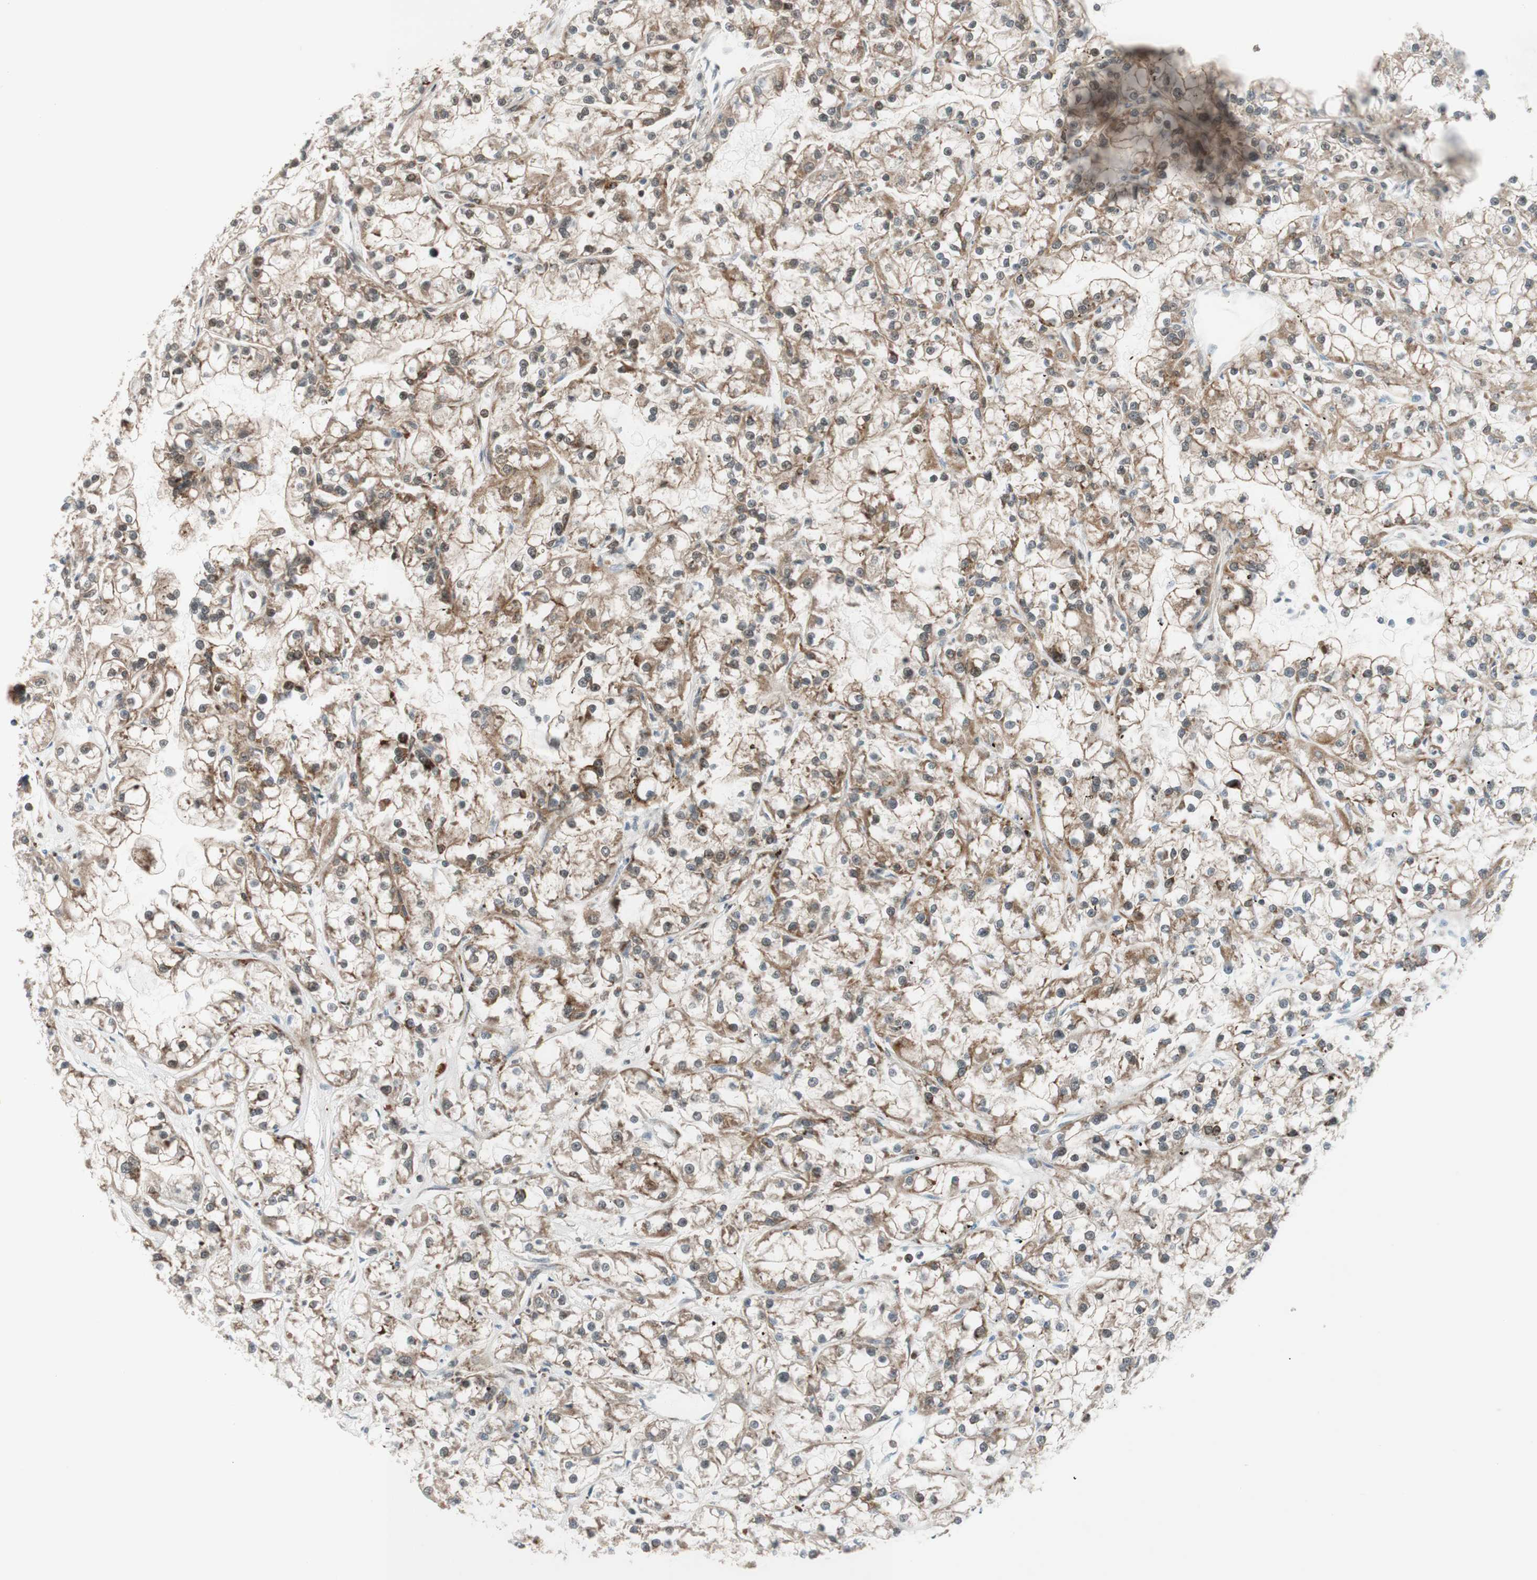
{"staining": {"intensity": "weak", "quantity": ">75%", "location": "cytoplasmic/membranous"}, "tissue": "renal cancer", "cell_type": "Tumor cells", "image_type": "cancer", "snomed": [{"axis": "morphology", "description": "Adenocarcinoma, NOS"}, {"axis": "topography", "description": "Kidney"}], "caption": "DAB immunohistochemical staining of human renal cancer displays weak cytoplasmic/membranous protein staining in approximately >75% of tumor cells.", "gene": "CCN4", "patient": {"sex": "female", "age": 52}}